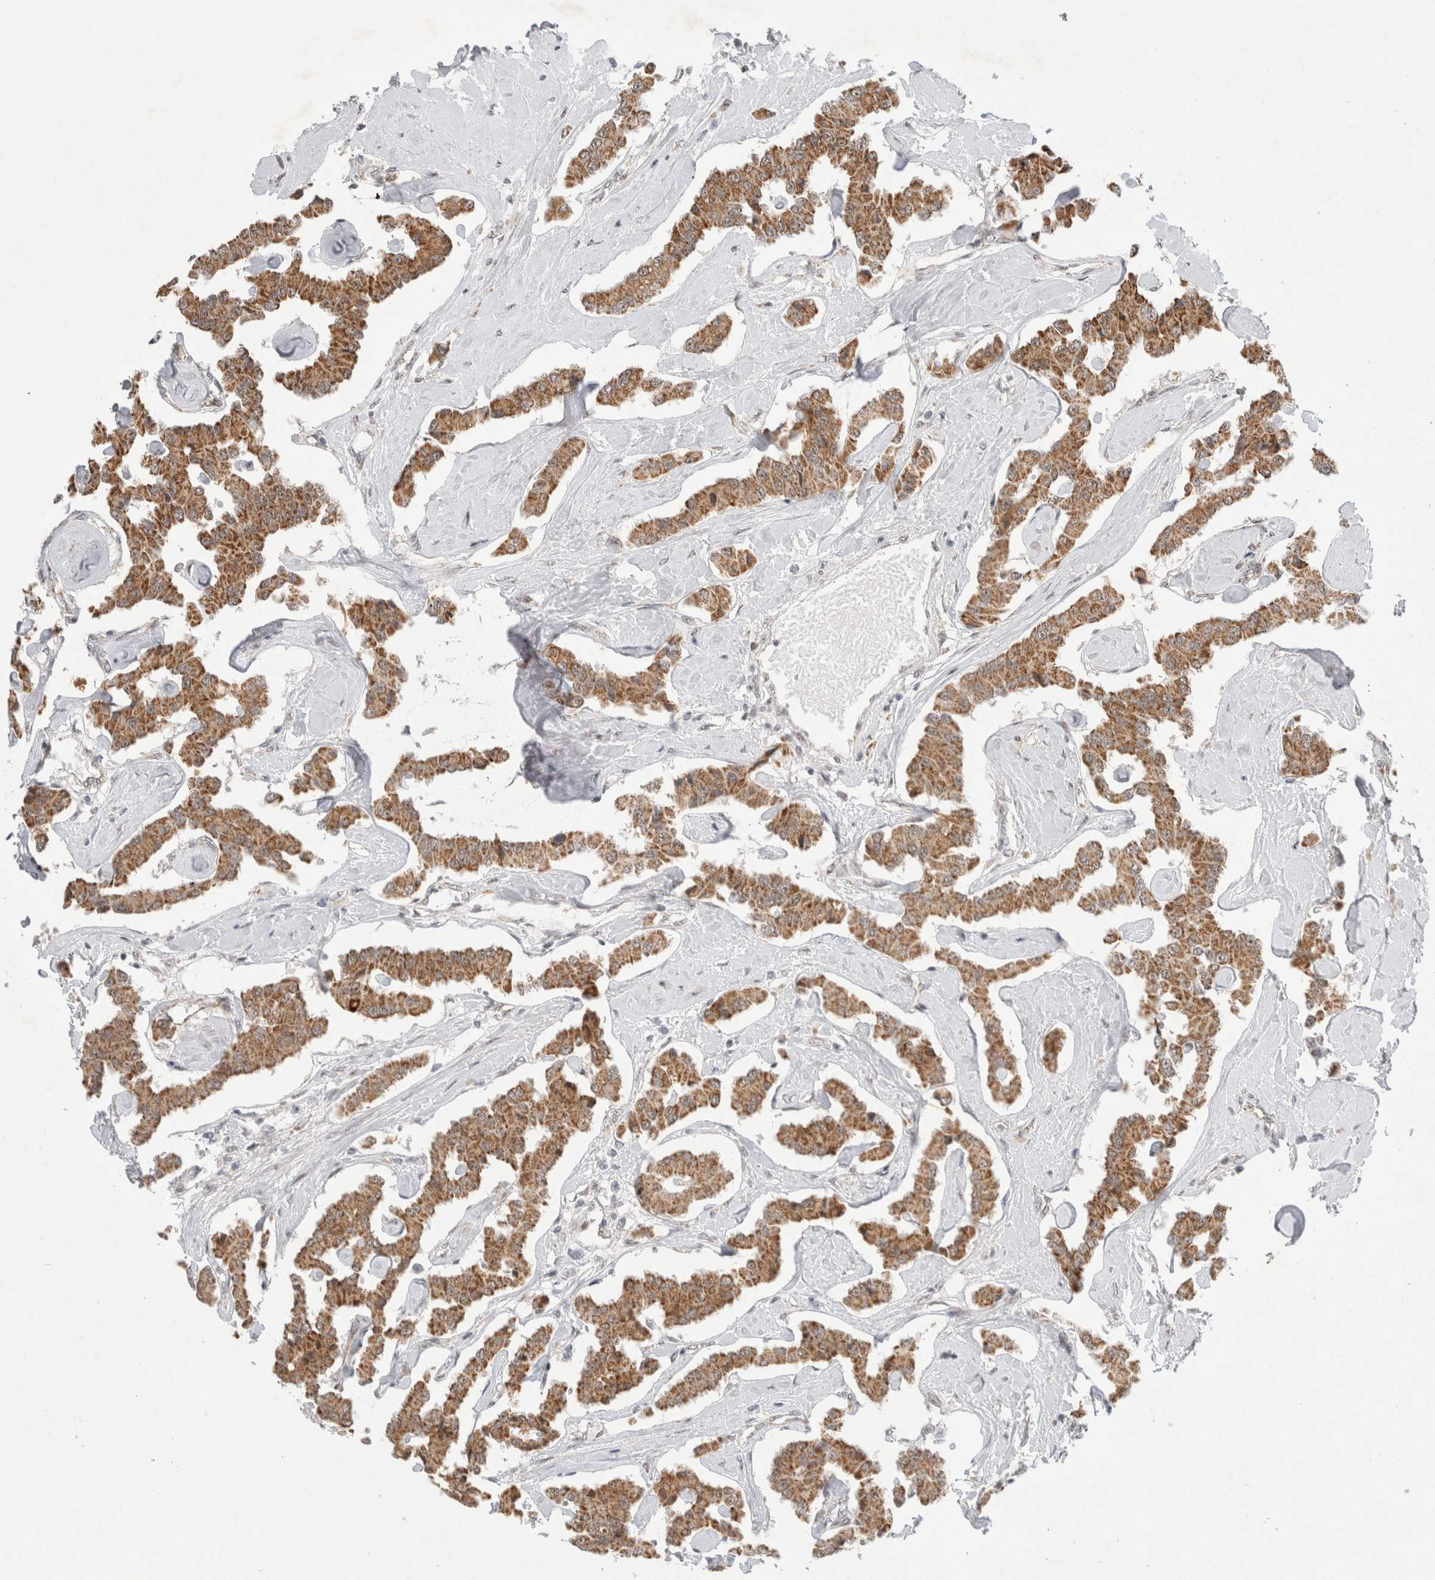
{"staining": {"intensity": "moderate", "quantity": ">75%", "location": "cytoplasmic/membranous"}, "tissue": "carcinoid", "cell_type": "Tumor cells", "image_type": "cancer", "snomed": [{"axis": "morphology", "description": "Carcinoid, malignant, NOS"}, {"axis": "topography", "description": "Pancreas"}], "caption": "Brown immunohistochemical staining in malignant carcinoid exhibits moderate cytoplasmic/membranous expression in approximately >75% of tumor cells.", "gene": "MRPL37", "patient": {"sex": "male", "age": 41}}